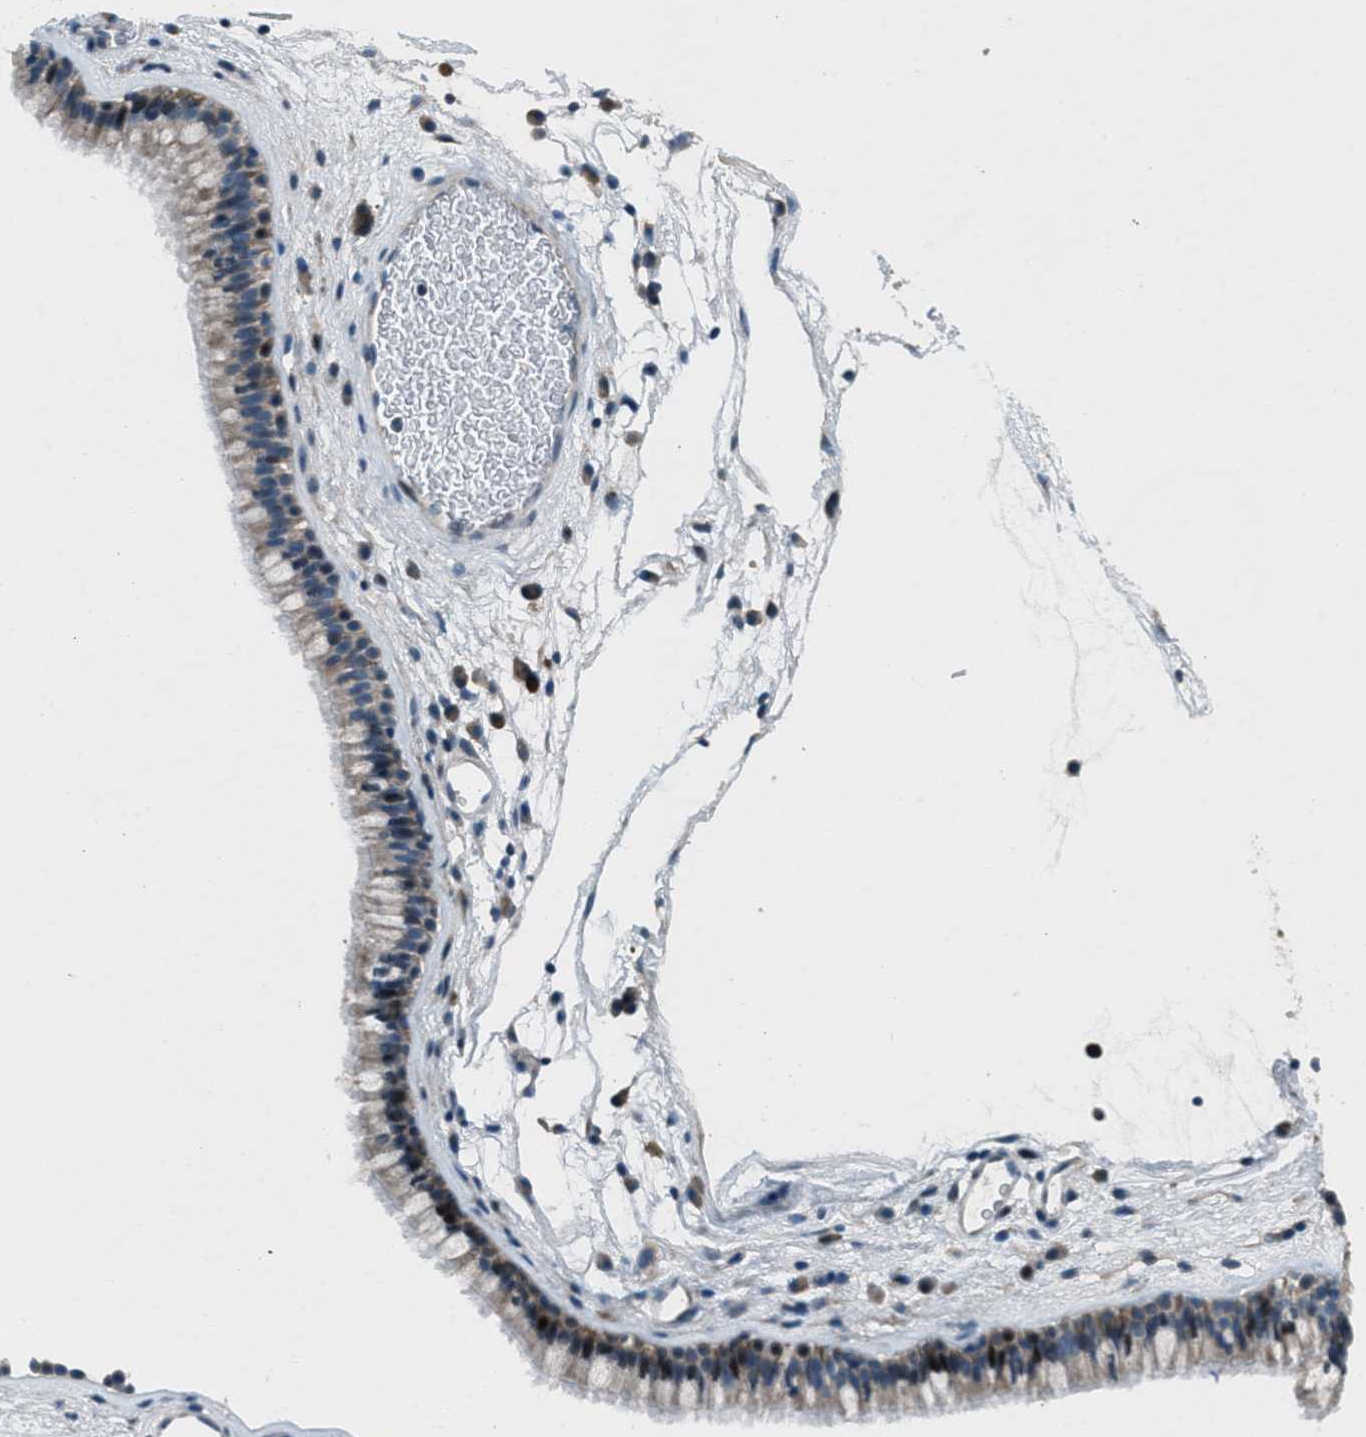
{"staining": {"intensity": "moderate", "quantity": ">75%", "location": "cytoplasmic/membranous"}, "tissue": "nasopharynx", "cell_type": "Respiratory epithelial cells", "image_type": "normal", "snomed": [{"axis": "morphology", "description": "Normal tissue, NOS"}, {"axis": "morphology", "description": "Inflammation, NOS"}, {"axis": "topography", "description": "Nasopharynx"}], "caption": "Protein expression by immunohistochemistry (IHC) reveals moderate cytoplasmic/membranous expression in about >75% of respiratory epithelial cells in benign nasopharynx.", "gene": "CLEC2D", "patient": {"sex": "male", "age": 48}}